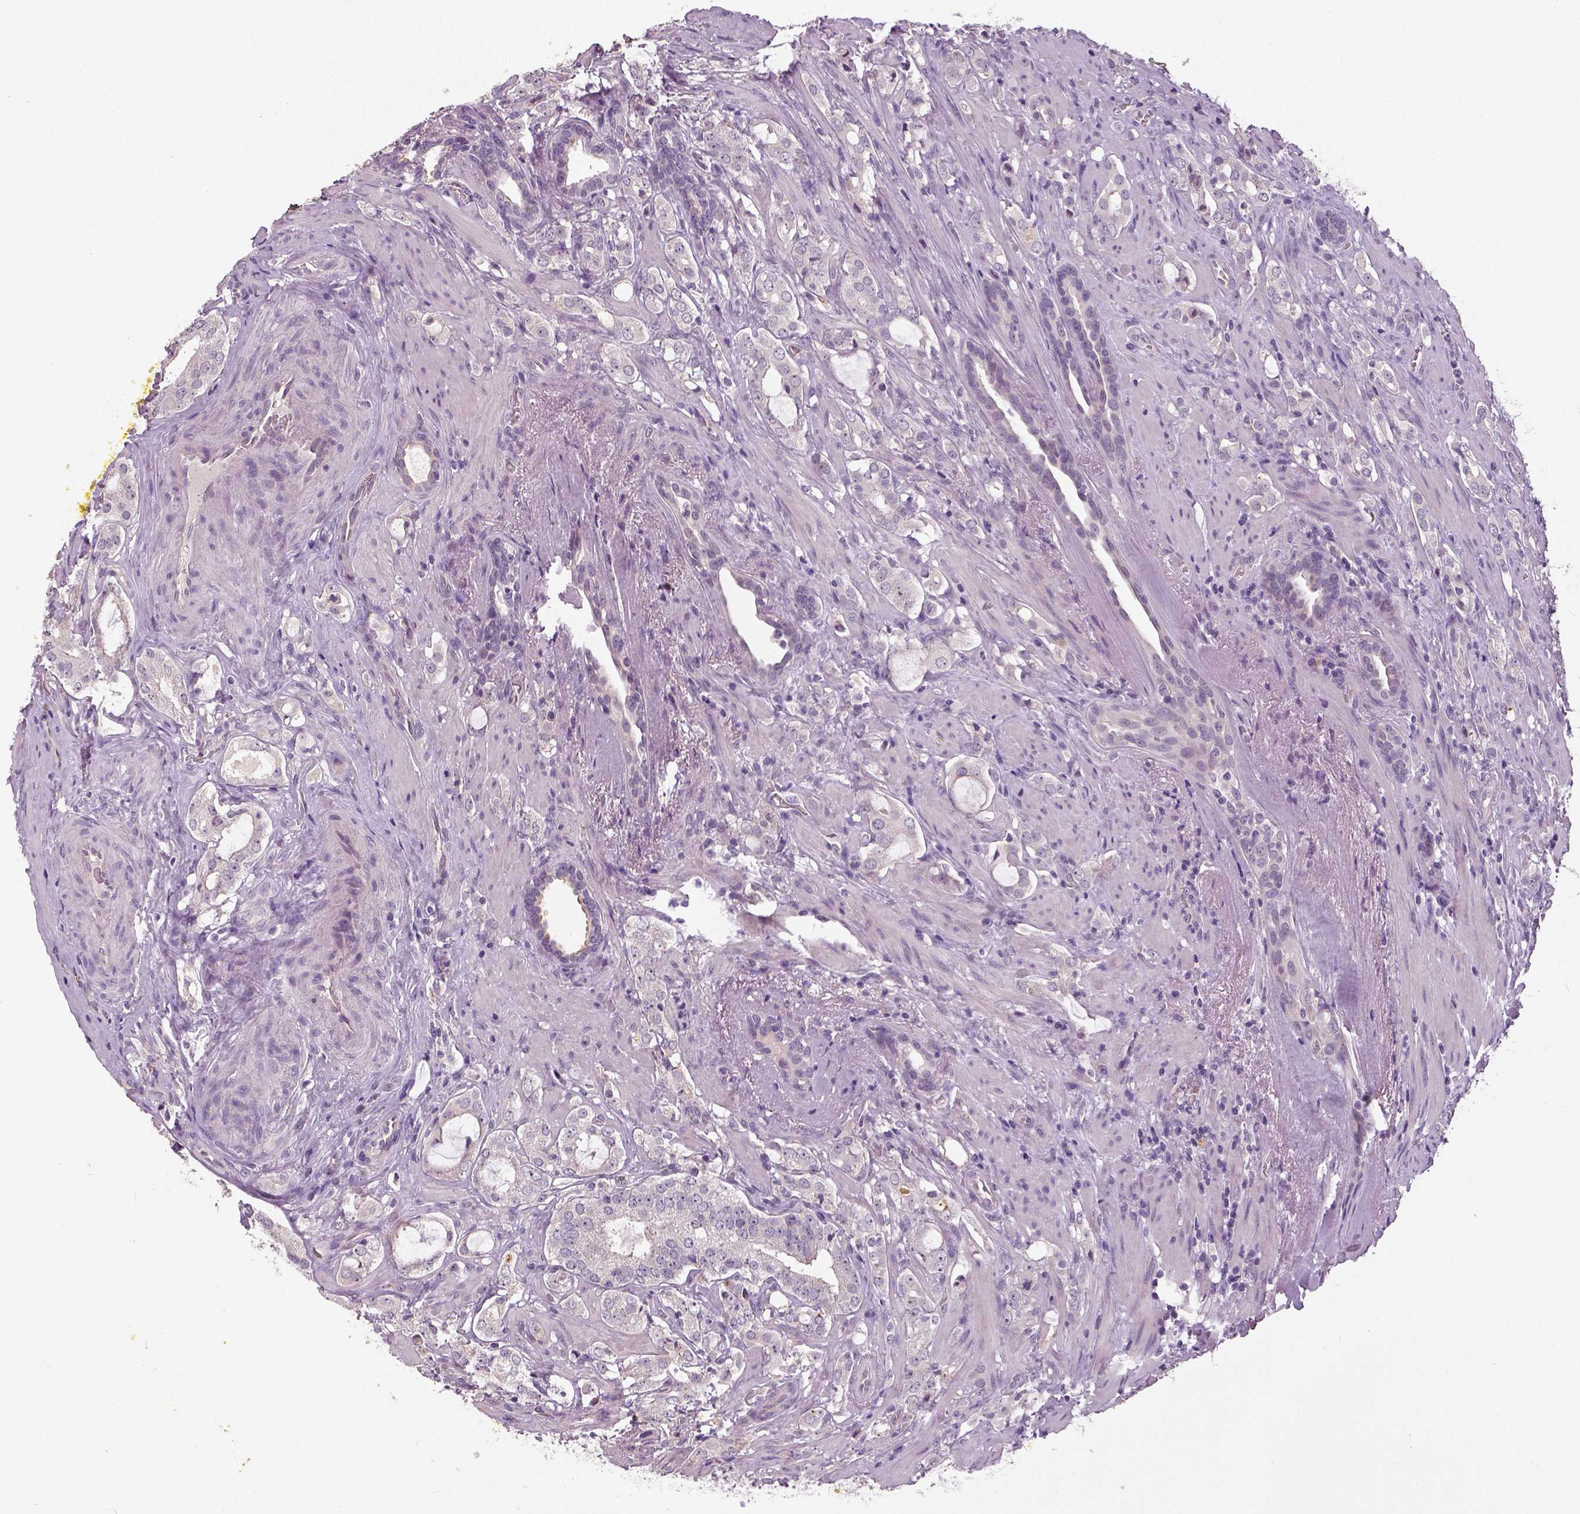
{"staining": {"intensity": "negative", "quantity": "none", "location": "none"}, "tissue": "prostate cancer", "cell_type": "Tumor cells", "image_type": "cancer", "snomed": [{"axis": "morphology", "description": "Adenocarcinoma, NOS"}, {"axis": "topography", "description": "Prostate"}], "caption": "Immunohistochemistry photomicrograph of neoplastic tissue: human adenocarcinoma (prostate) stained with DAB (3,3'-diaminobenzidine) reveals no significant protein staining in tumor cells.", "gene": "NECAB1", "patient": {"sex": "male", "age": 66}}